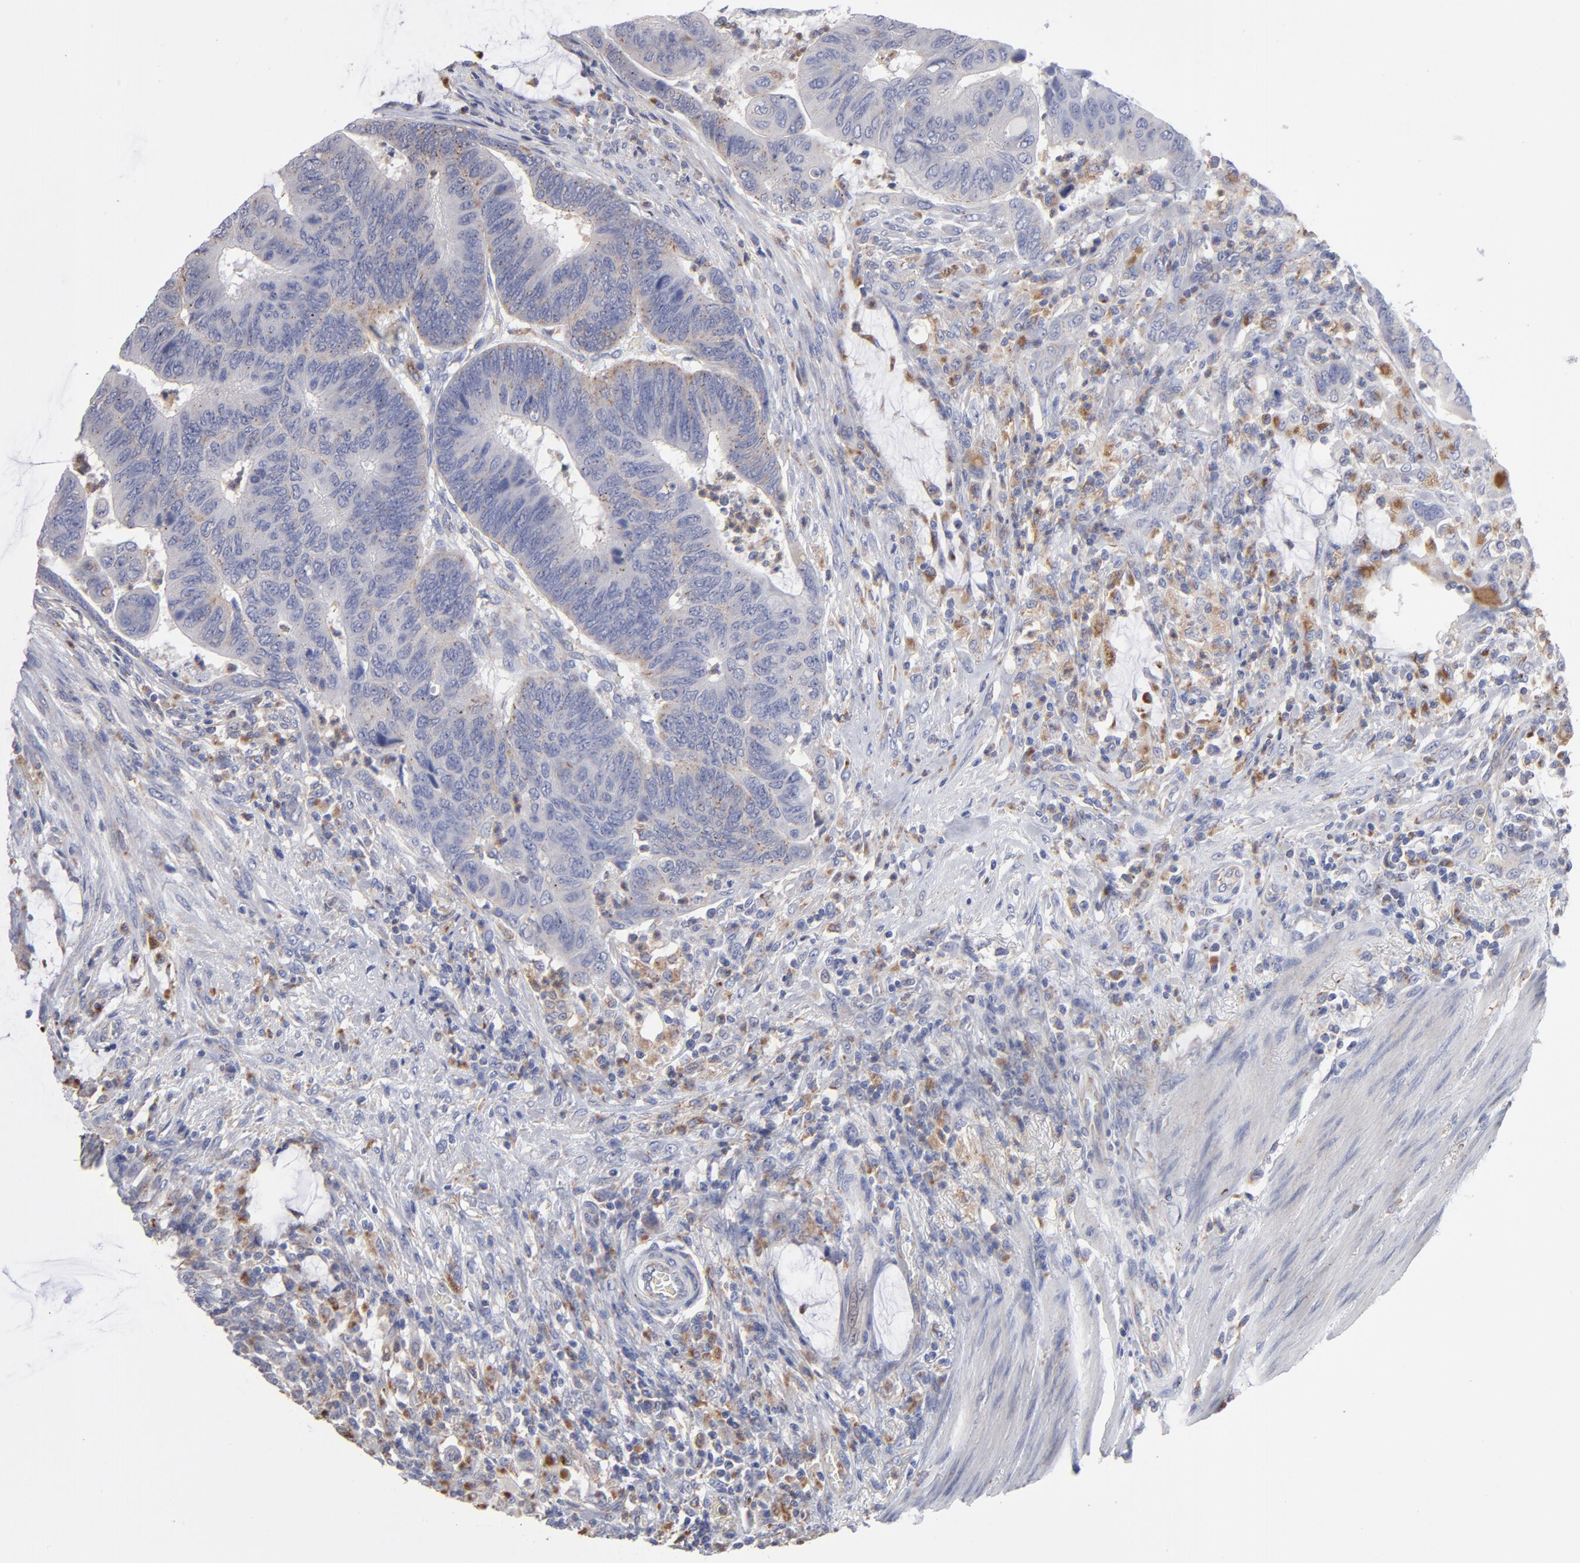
{"staining": {"intensity": "weak", "quantity": ">75%", "location": "cytoplasmic/membranous"}, "tissue": "colorectal cancer", "cell_type": "Tumor cells", "image_type": "cancer", "snomed": [{"axis": "morphology", "description": "Normal tissue, NOS"}, {"axis": "morphology", "description": "Adenocarcinoma, NOS"}, {"axis": "topography", "description": "Rectum"}], "caption": "The histopathology image exhibits staining of colorectal adenocarcinoma, revealing weak cytoplasmic/membranous protein staining (brown color) within tumor cells. (Stains: DAB in brown, nuclei in blue, Microscopy: brightfield microscopy at high magnification).", "gene": "RRAGB", "patient": {"sex": "male", "age": 92}}